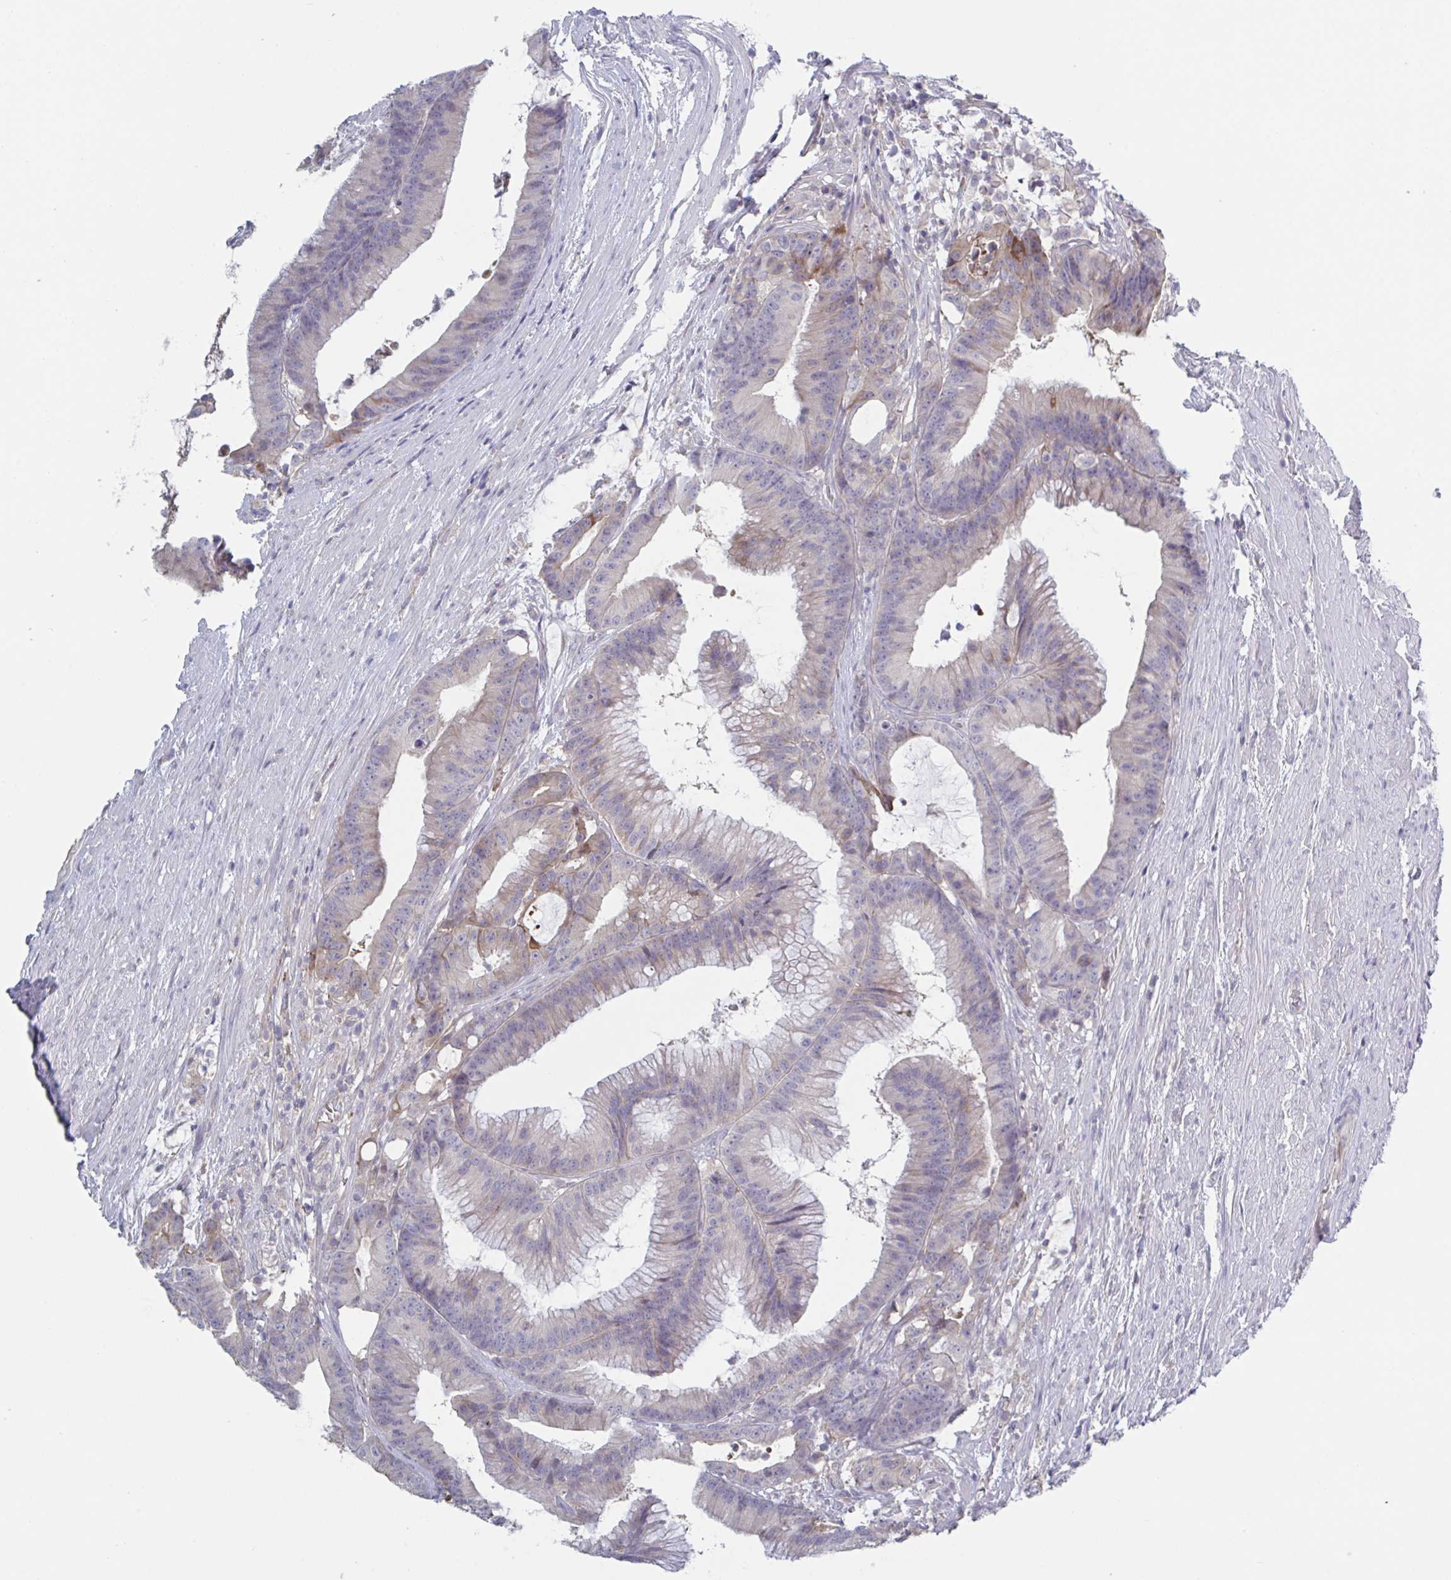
{"staining": {"intensity": "moderate", "quantity": "25%-75%", "location": "cytoplasmic/membranous"}, "tissue": "colorectal cancer", "cell_type": "Tumor cells", "image_type": "cancer", "snomed": [{"axis": "morphology", "description": "Adenocarcinoma, NOS"}, {"axis": "topography", "description": "Colon"}], "caption": "Moderate cytoplasmic/membranous expression for a protein is seen in about 25%-75% of tumor cells of adenocarcinoma (colorectal) using immunohistochemistry (IHC).", "gene": "STK26", "patient": {"sex": "female", "age": 78}}